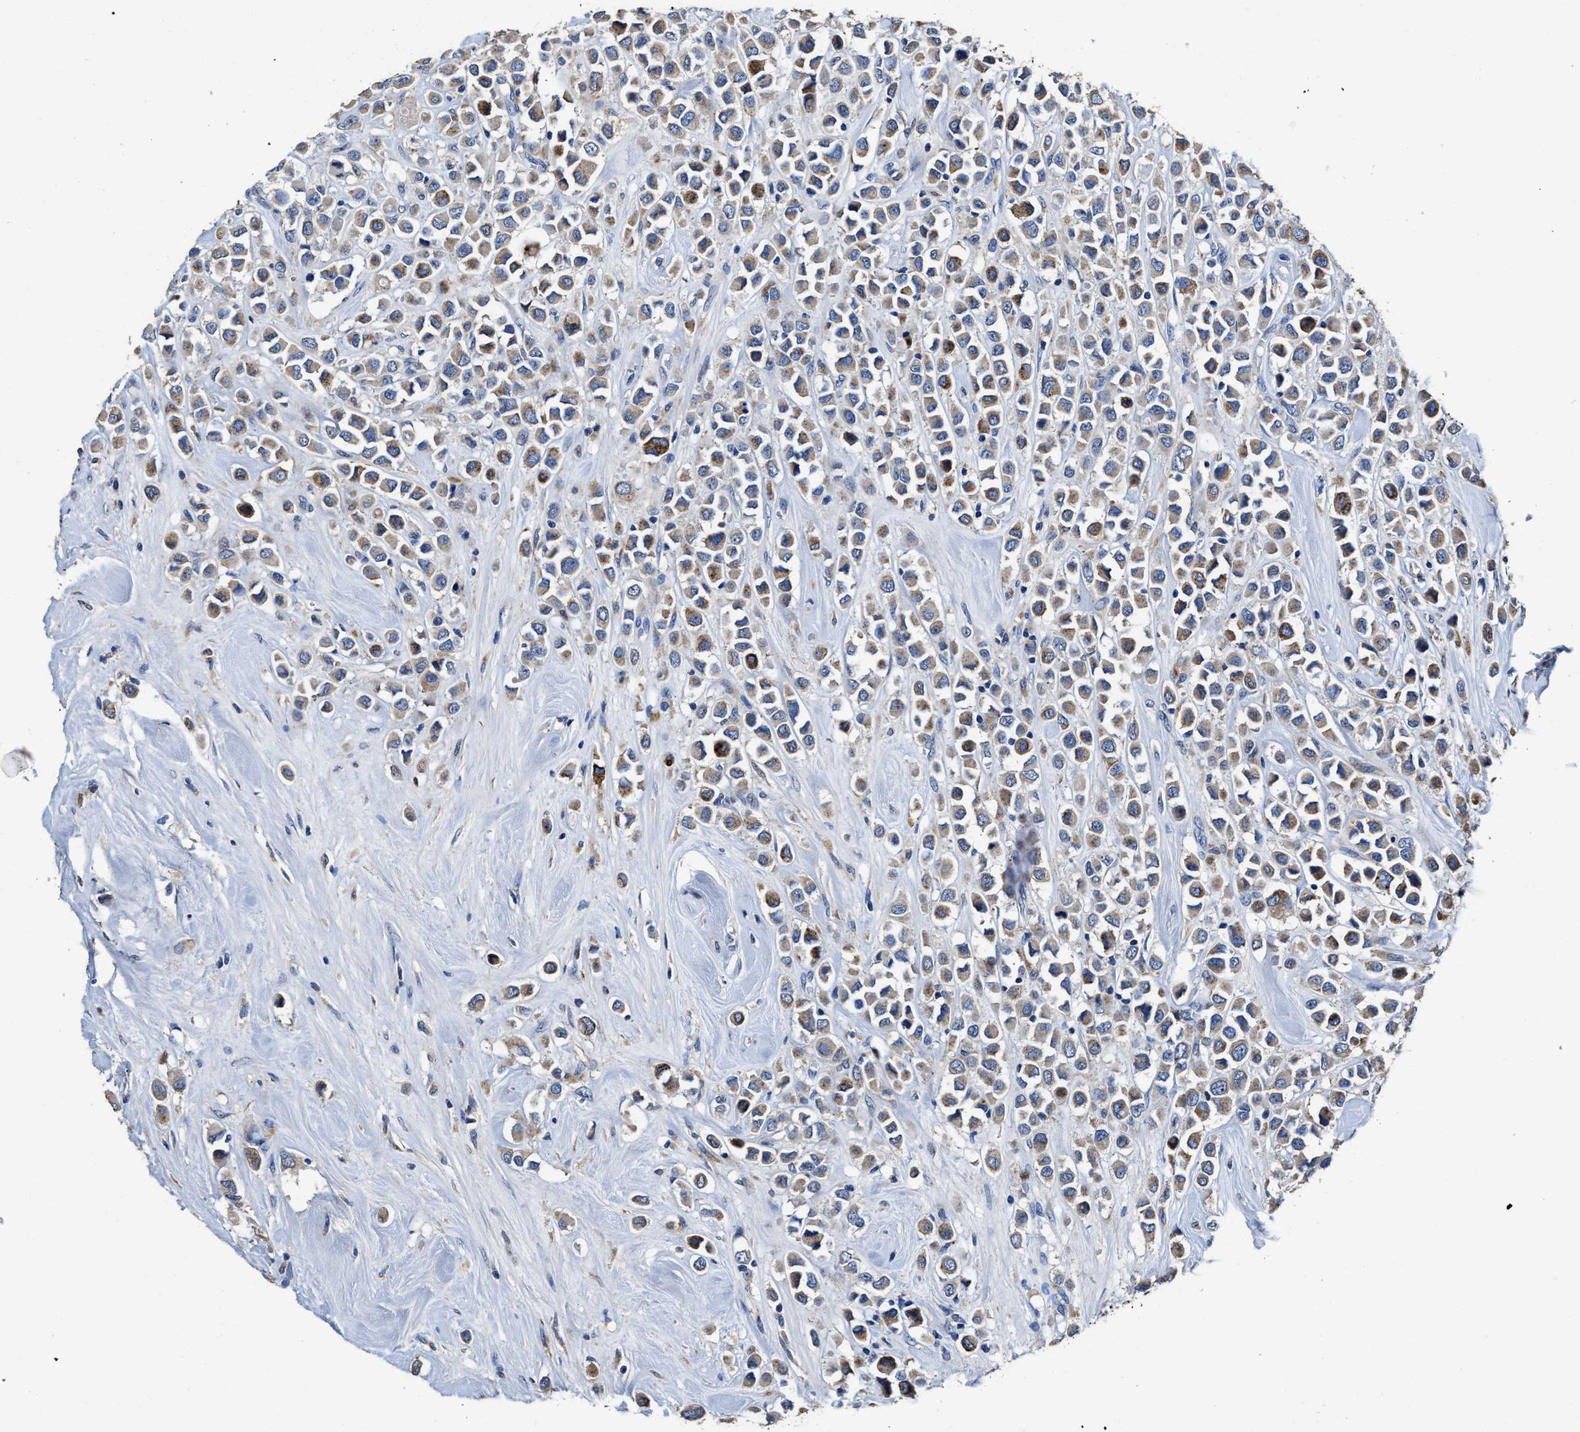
{"staining": {"intensity": "moderate", "quantity": ">75%", "location": "cytoplasmic/membranous"}, "tissue": "breast cancer", "cell_type": "Tumor cells", "image_type": "cancer", "snomed": [{"axis": "morphology", "description": "Duct carcinoma"}, {"axis": "topography", "description": "Breast"}], "caption": "Breast cancer was stained to show a protein in brown. There is medium levels of moderate cytoplasmic/membranous positivity in approximately >75% of tumor cells.", "gene": "UBR4", "patient": {"sex": "female", "age": 61}}